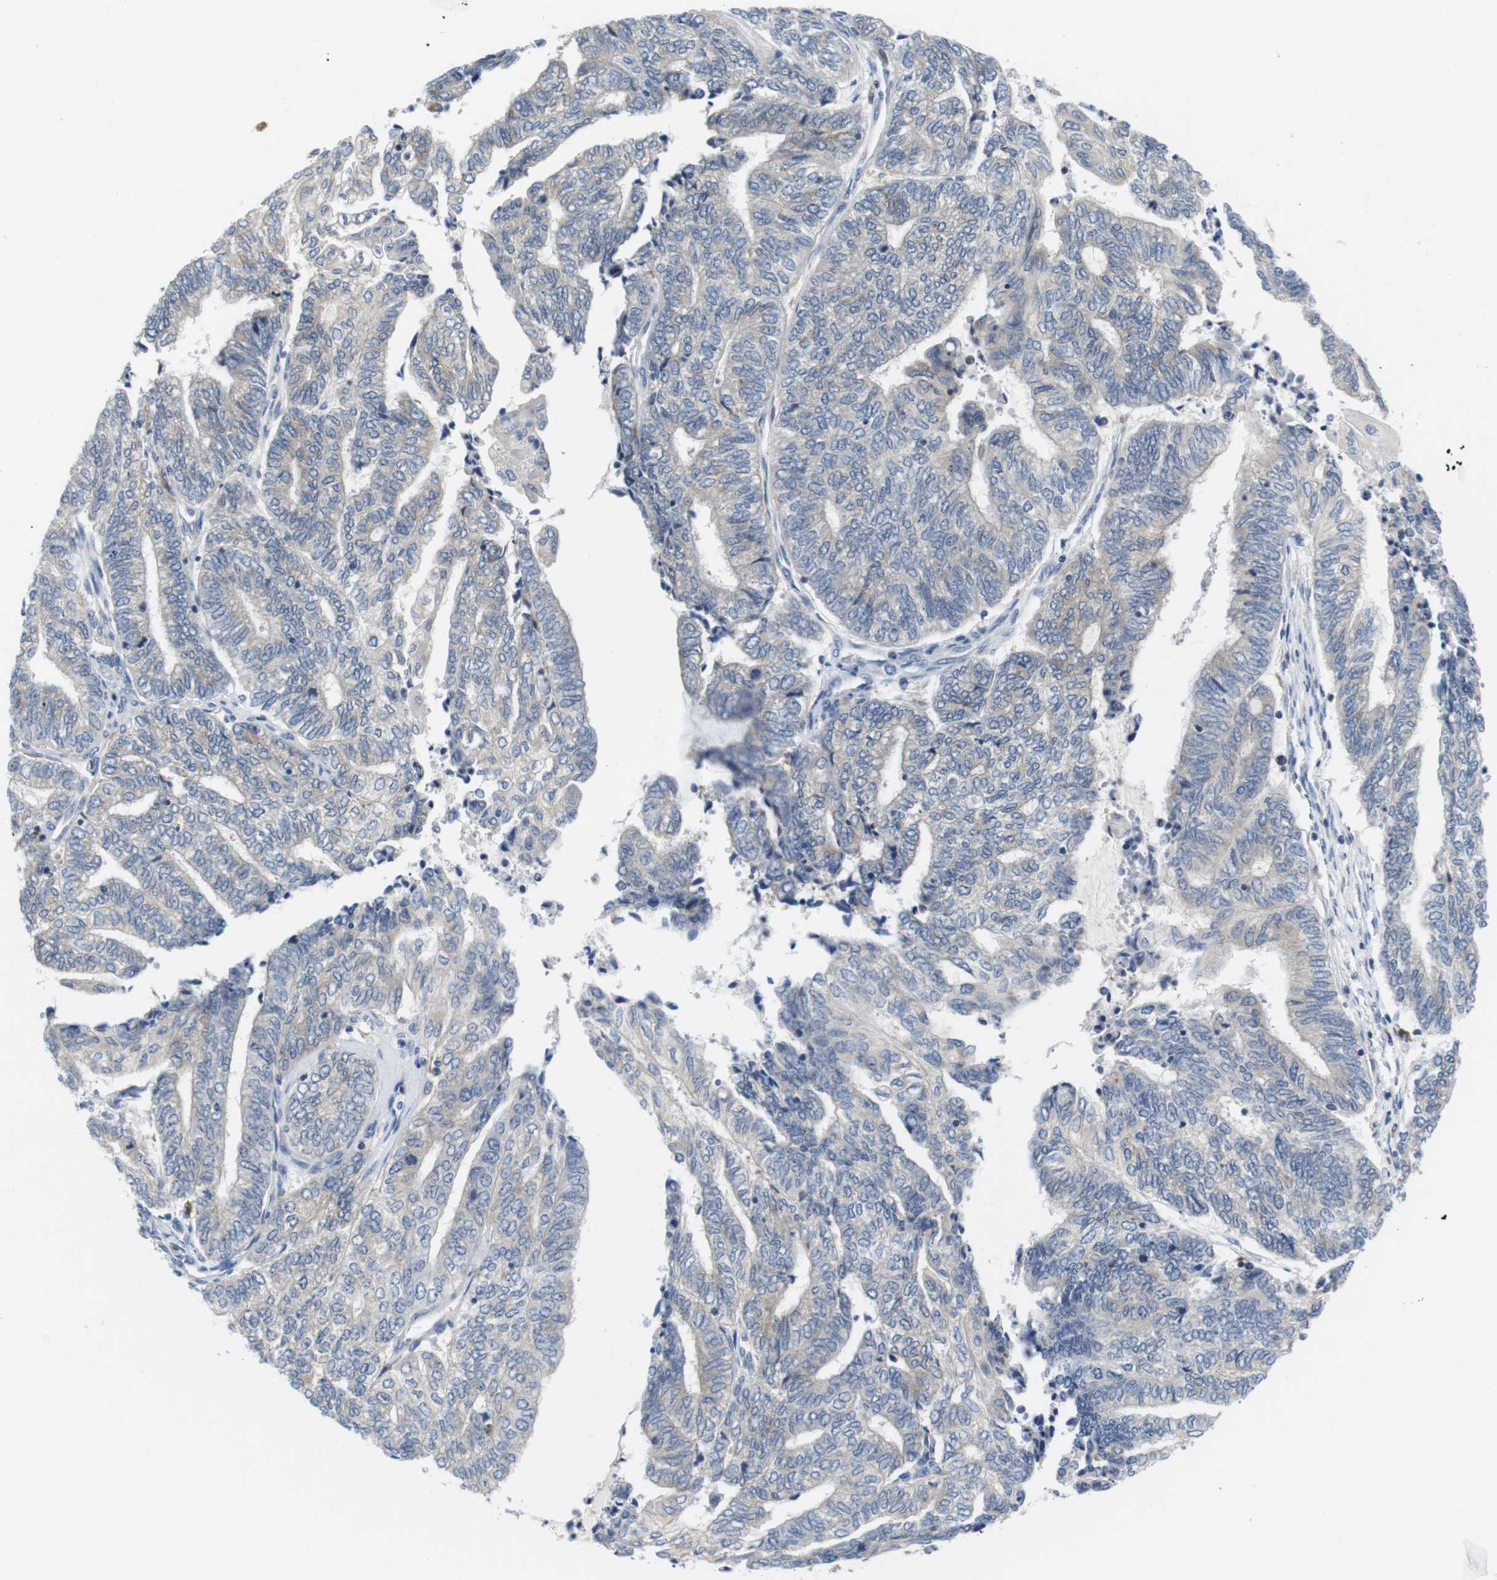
{"staining": {"intensity": "negative", "quantity": "none", "location": "none"}, "tissue": "endometrial cancer", "cell_type": "Tumor cells", "image_type": "cancer", "snomed": [{"axis": "morphology", "description": "Adenocarcinoma, NOS"}, {"axis": "topography", "description": "Uterus"}, {"axis": "topography", "description": "Endometrium"}], "caption": "Immunohistochemistry micrograph of neoplastic tissue: human endometrial adenocarcinoma stained with DAB exhibits no significant protein staining in tumor cells.", "gene": "CNGA2", "patient": {"sex": "female", "age": 70}}